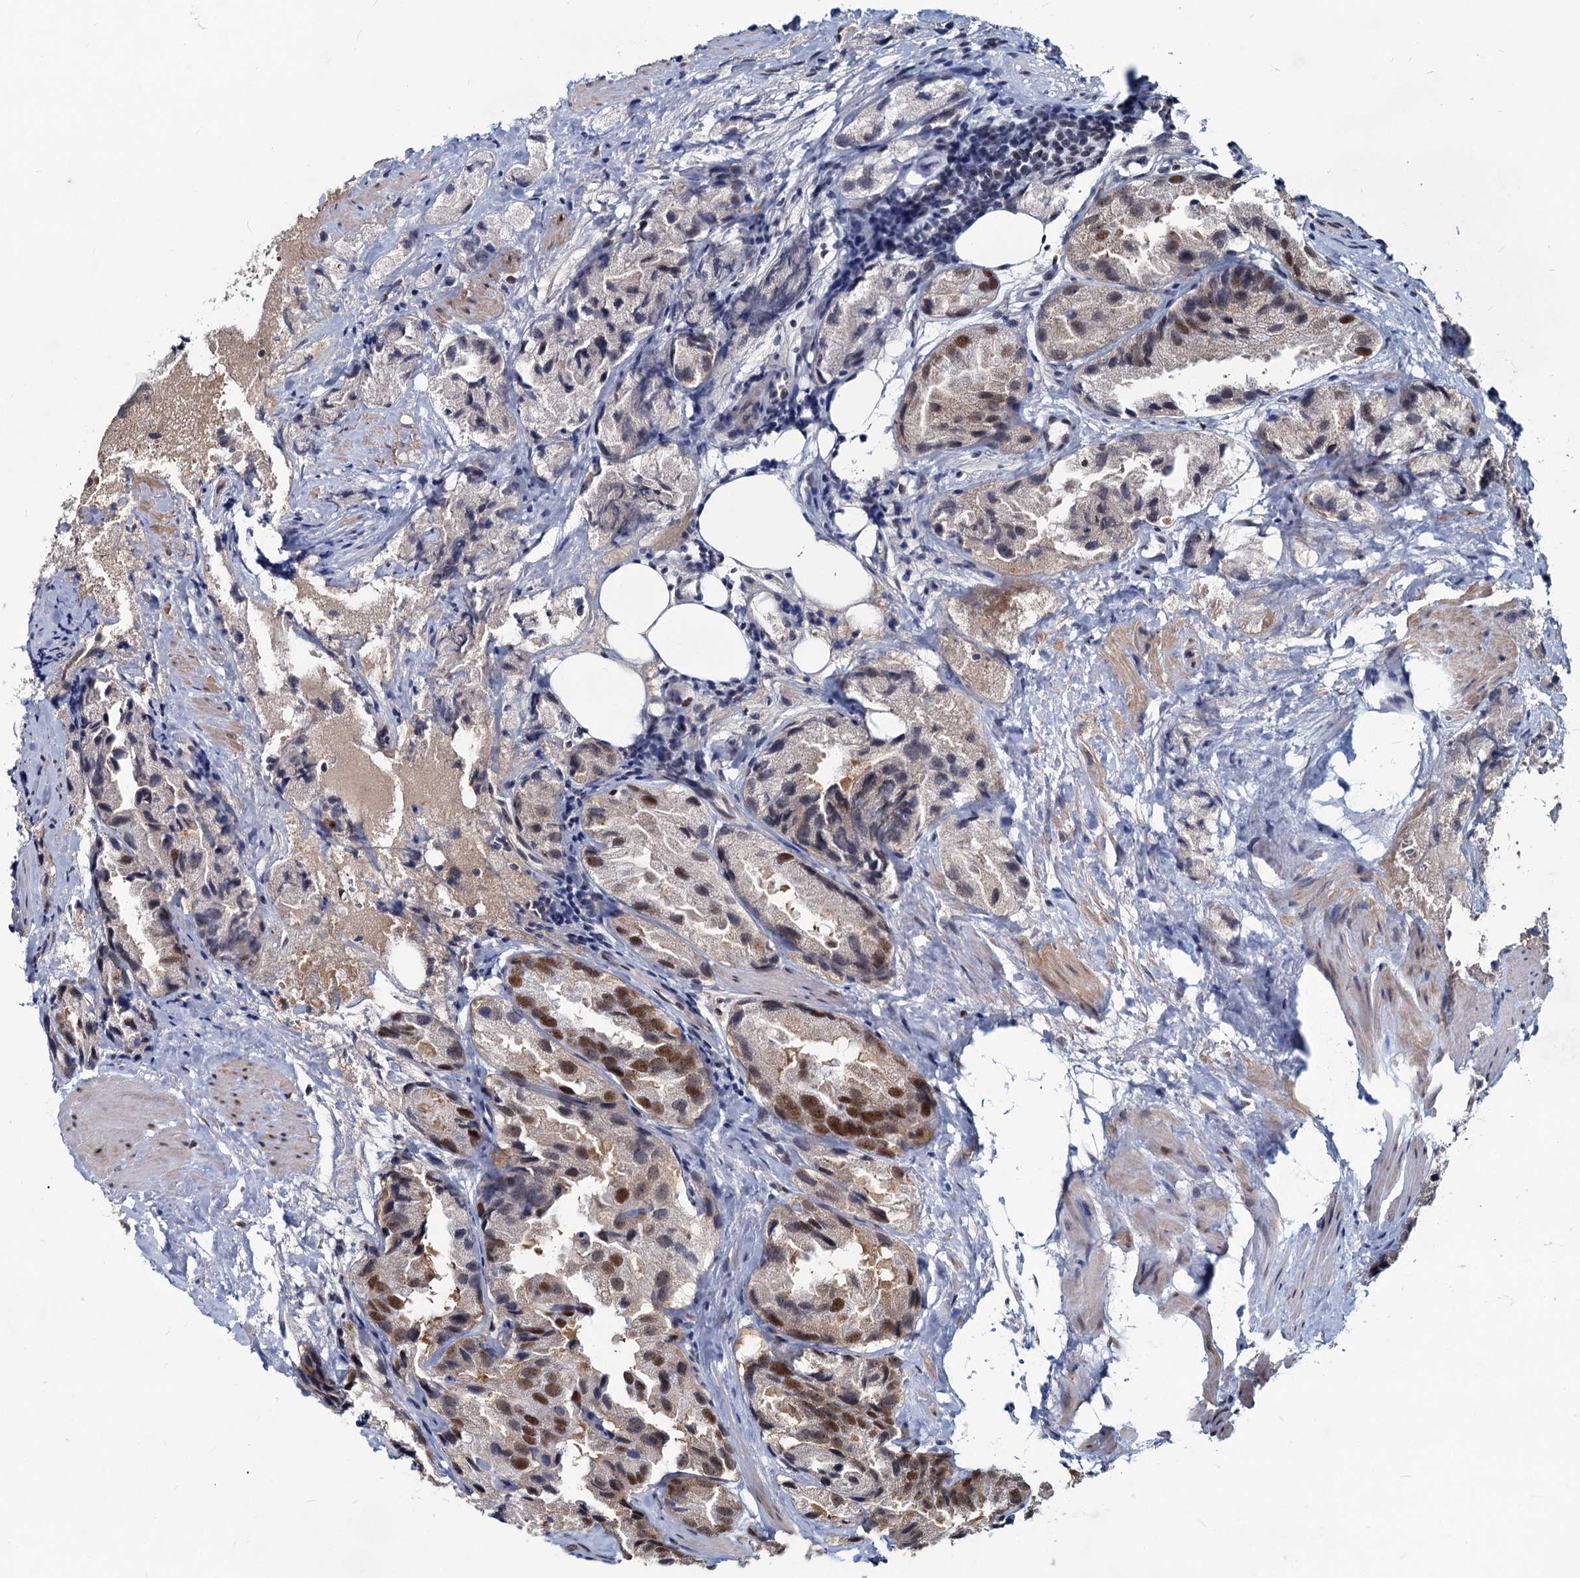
{"staining": {"intensity": "moderate", "quantity": "25%-75%", "location": "nuclear"}, "tissue": "prostate cancer", "cell_type": "Tumor cells", "image_type": "cancer", "snomed": [{"axis": "morphology", "description": "Adenocarcinoma, High grade"}, {"axis": "topography", "description": "Prostate"}], "caption": "Prostate cancer (adenocarcinoma (high-grade)) stained with DAB IHC exhibits medium levels of moderate nuclear staining in approximately 25%-75% of tumor cells. The protein is stained brown, and the nuclei are stained in blue (DAB IHC with brightfield microscopy, high magnification).", "gene": "METTL14", "patient": {"sex": "male", "age": 66}}